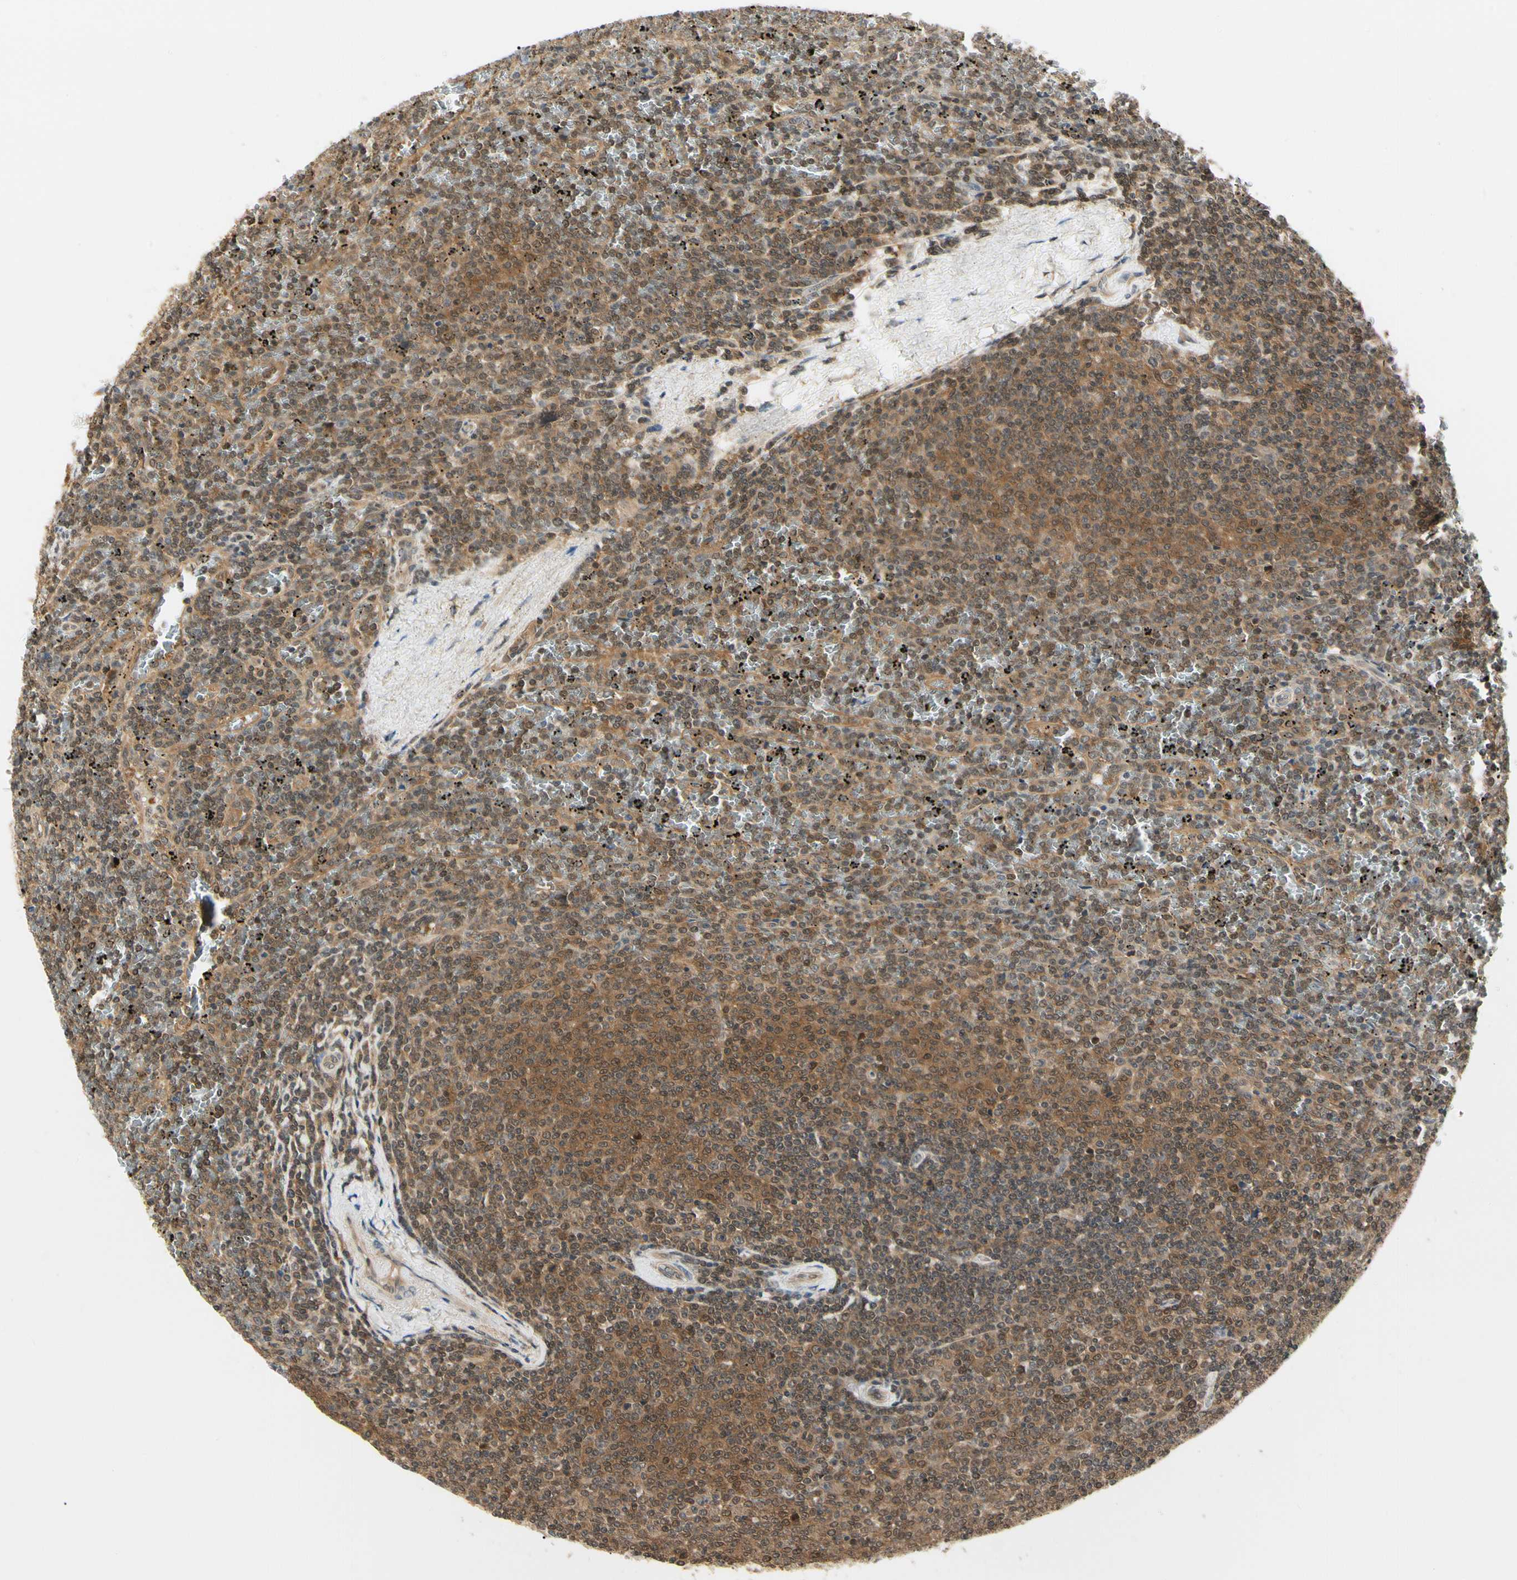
{"staining": {"intensity": "moderate", "quantity": ">75%", "location": "cytoplasmic/membranous,nuclear"}, "tissue": "lymphoma", "cell_type": "Tumor cells", "image_type": "cancer", "snomed": [{"axis": "morphology", "description": "Malignant lymphoma, non-Hodgkin's type, Low grade"}, {"axis": "topography", "description": "Spleen"}], "caption": "Immunohistochemistry (IHC) photomicrograph of neoplastic tissue: human lymphoma stained using immunohistochemistry exhibits medium levels of moderate protein expression localized specifically in the cytoplasmic/membranous and nuclear of tumor cells, appearing as a cytoplasmic/membranous and nuclear brown color.", "gene": "UBE2Z", "patient": {"sex": "female", "age": 77}}